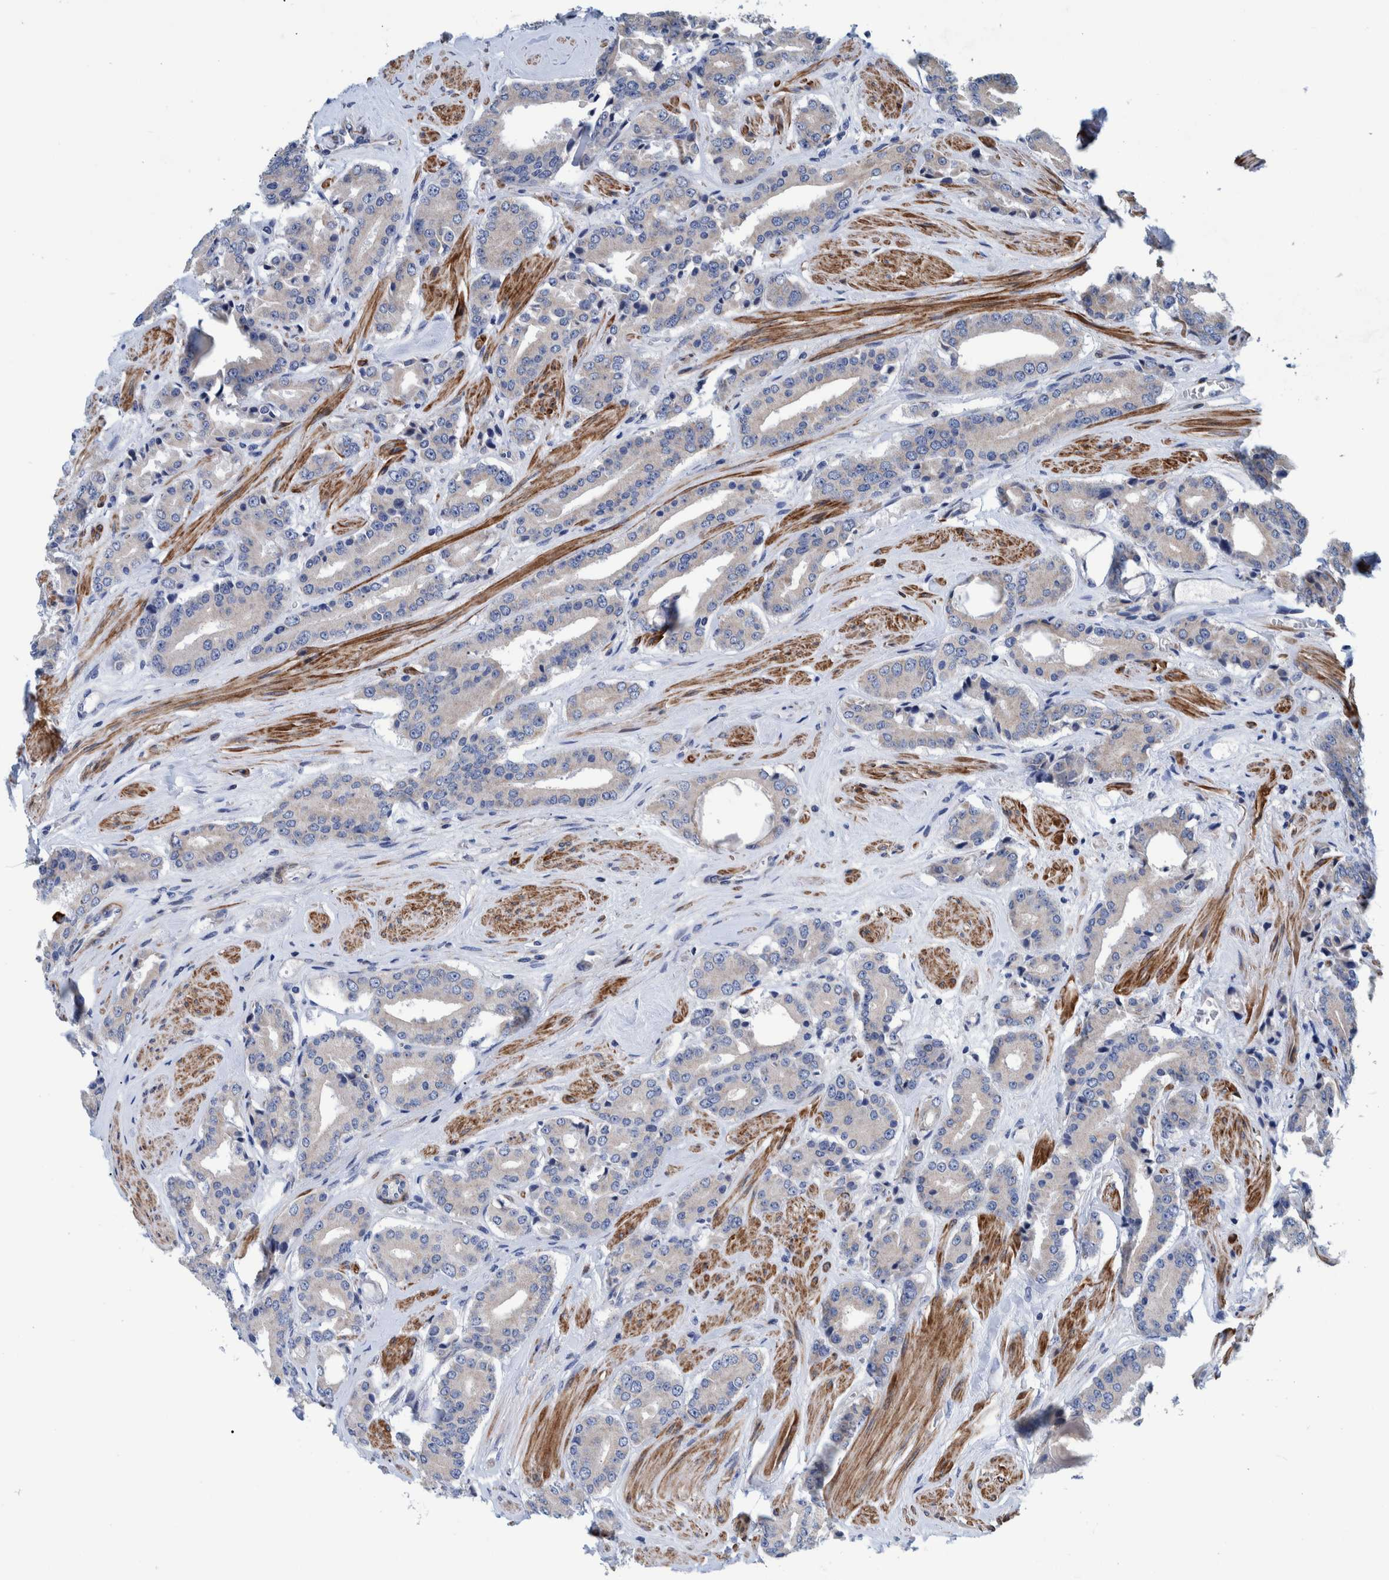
{"staining": {"intensity": "negative", "quantity": "none", "location": "none"}, "tissue": "prostate cancer", "cell_type": "Tumor cells", "image_type": "cancer", "snomed": [{"axis": "morphology", "description": "Adenocarcinoma, High grade"}, {"axis": "topography", "description": "Prostate"}], "caption": "The histopathology image reveals no significant expression in tumor cells of prostate cancer. Brightfield microscopy of IHC stained with DAB (brown) and hematoxylin (blue), captured at high magnification.", "gene": "MKS1", "patient": {"sex": "male", "age": 71}}